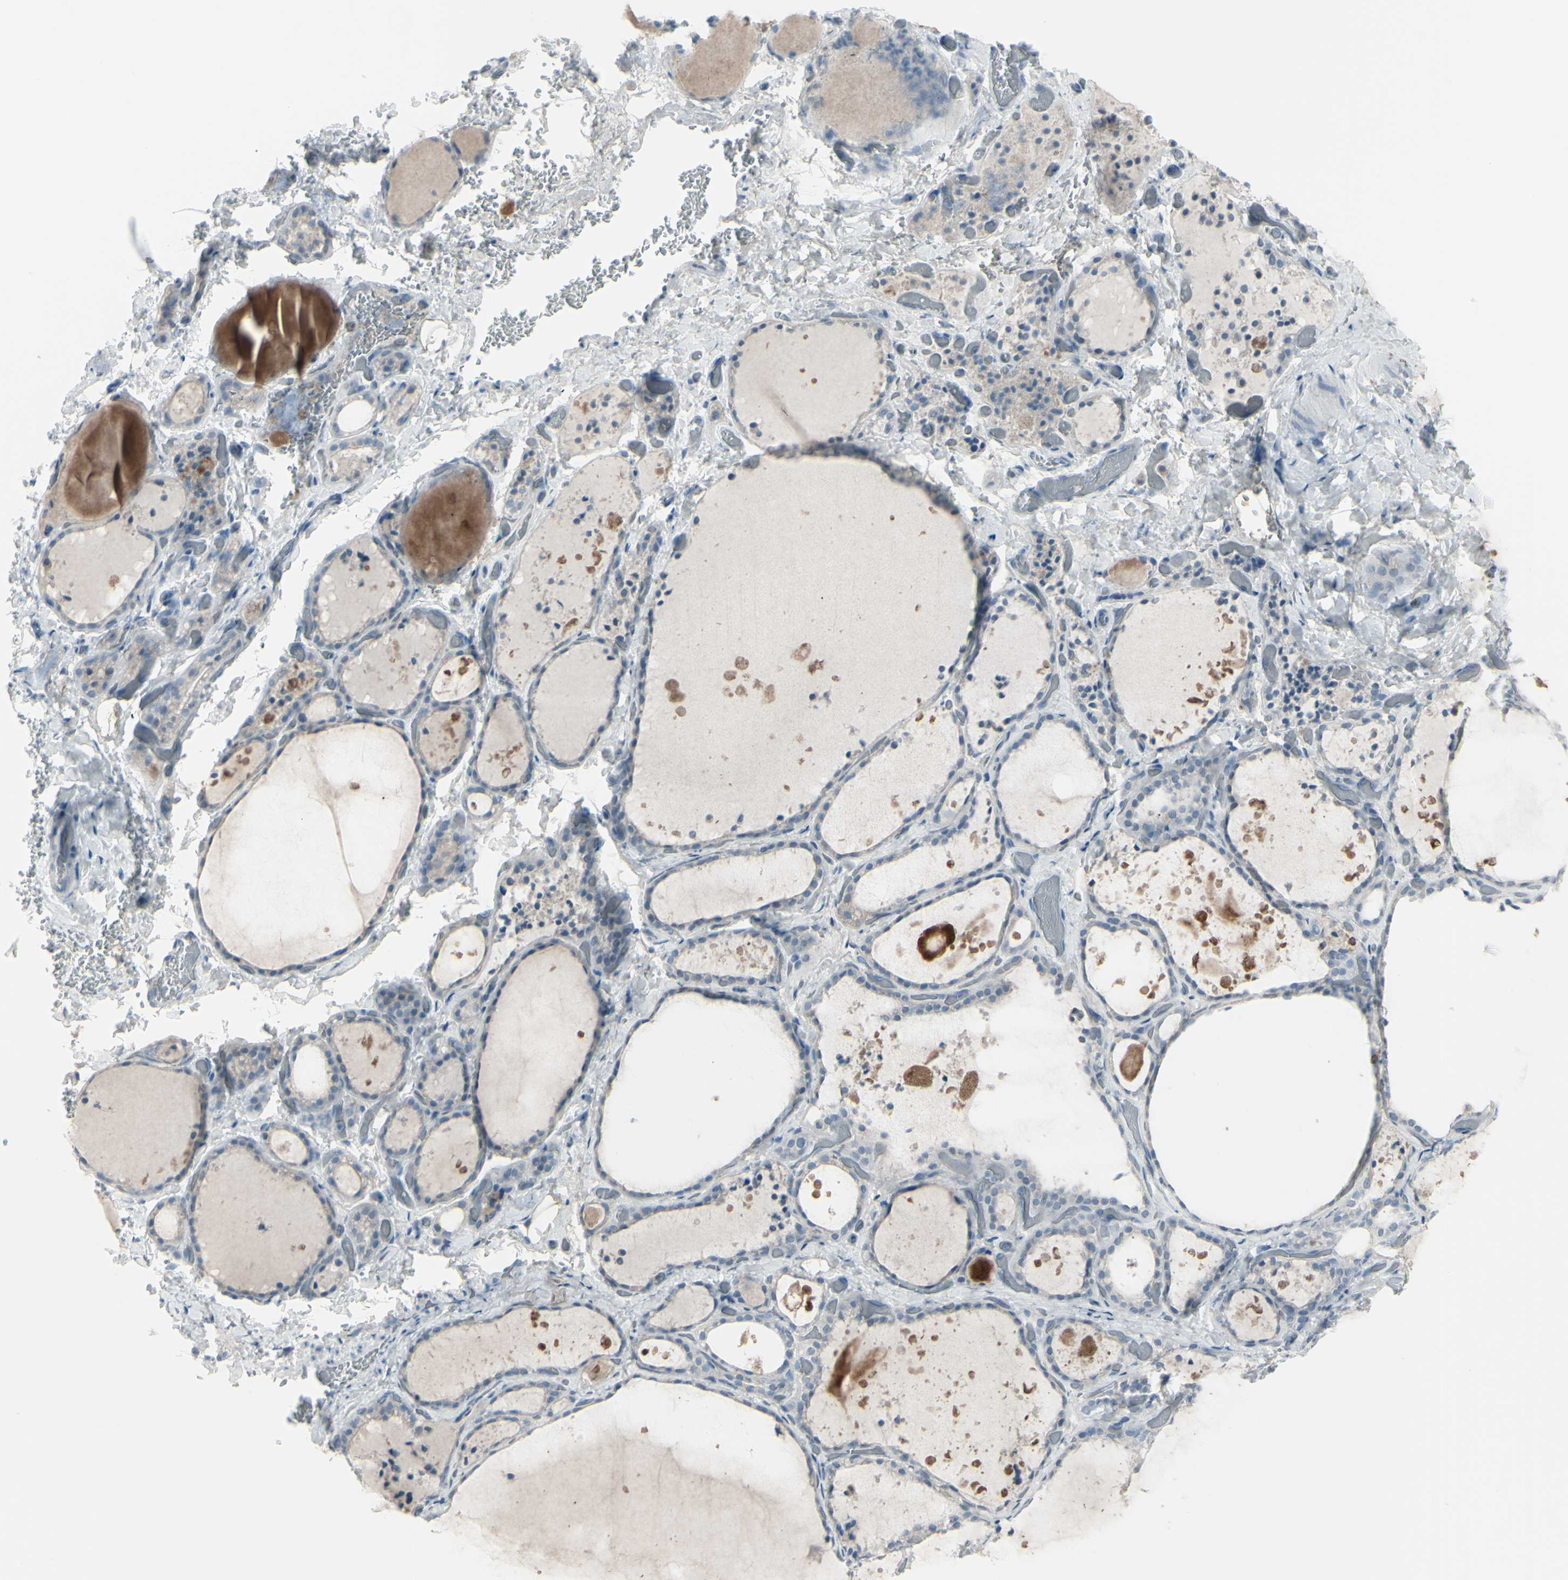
{"staining": {"intensity": "negative", "quantity": "none", "location": "none"}, "tissue": "thyroid gland", "cell_type": "Glandular cells", "image_type": "normal", "snomed": [{"axis": "morphology", "description": "Normal tissue, NOS"}, {"axis": "topography", "description": "Thyroid gland"}], "caption": "DAB immunohistochemical staining of benign thyroid gland exhibits no significant staining in glandular cells. (Stains: DAB immunohistochemistry with hematoxylin counter stain, Microscopy: brightfield microscopy at high magnification).", "gene": "RAB3A", "patient": {"sex": "female", "age": 44}}